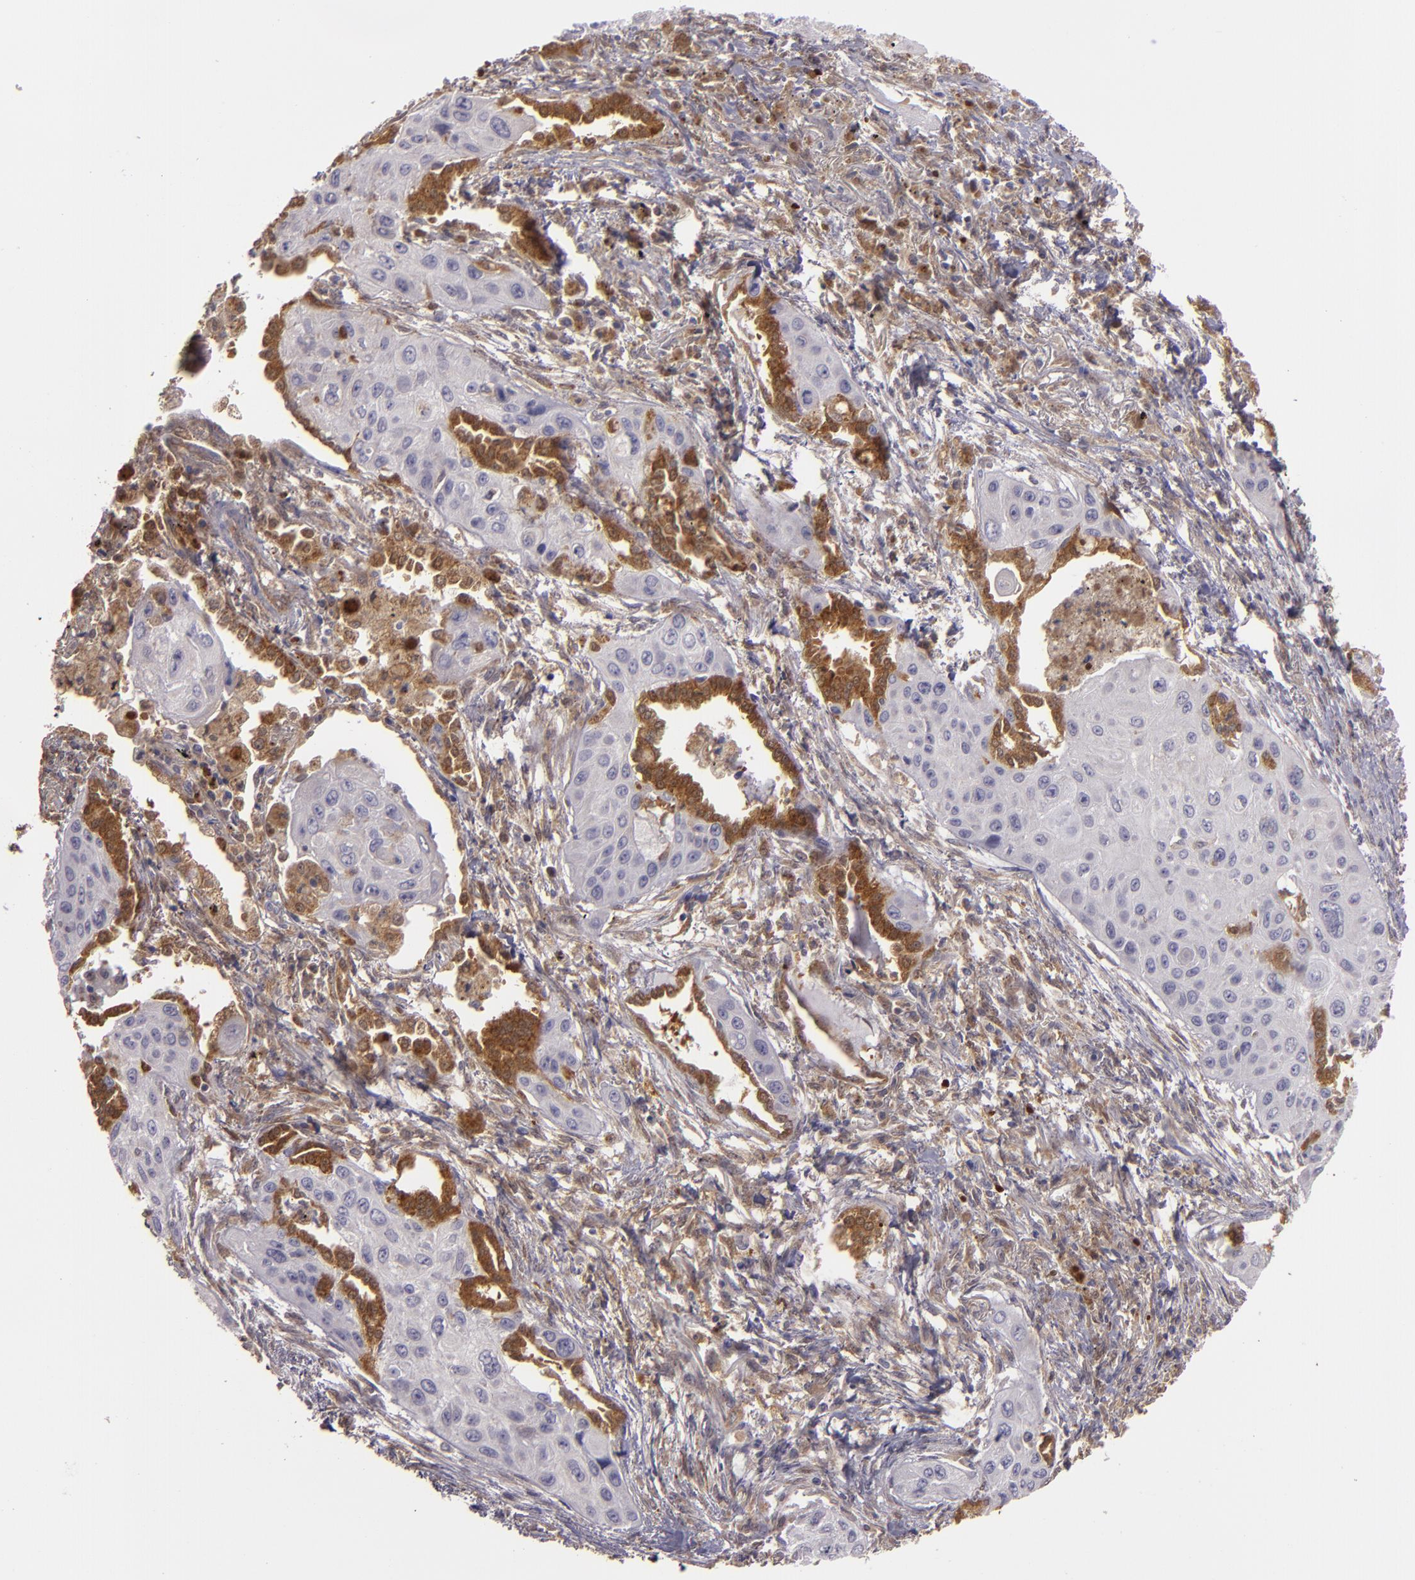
{"staining": {"intensity": "moderate", "quantity": ">75%", "location": "cytoplasmic/membranous"}, "tissue": "lung cancer", "cell_type": "Tumor cells", "image_type": "cancer", "snomed": [{"axis": "morphology", "description": "Squamous cell carcinoma, NOS"}, {"axis": "topography", "description": "Lung"}], "caption": "Tumor cells display moderate cytoplasmic/membranous staining in about >75% of cells in squamous cell carcinoma (lung).", "gene": "FHIT", "patient": {"sex": "male", "age": 71}}